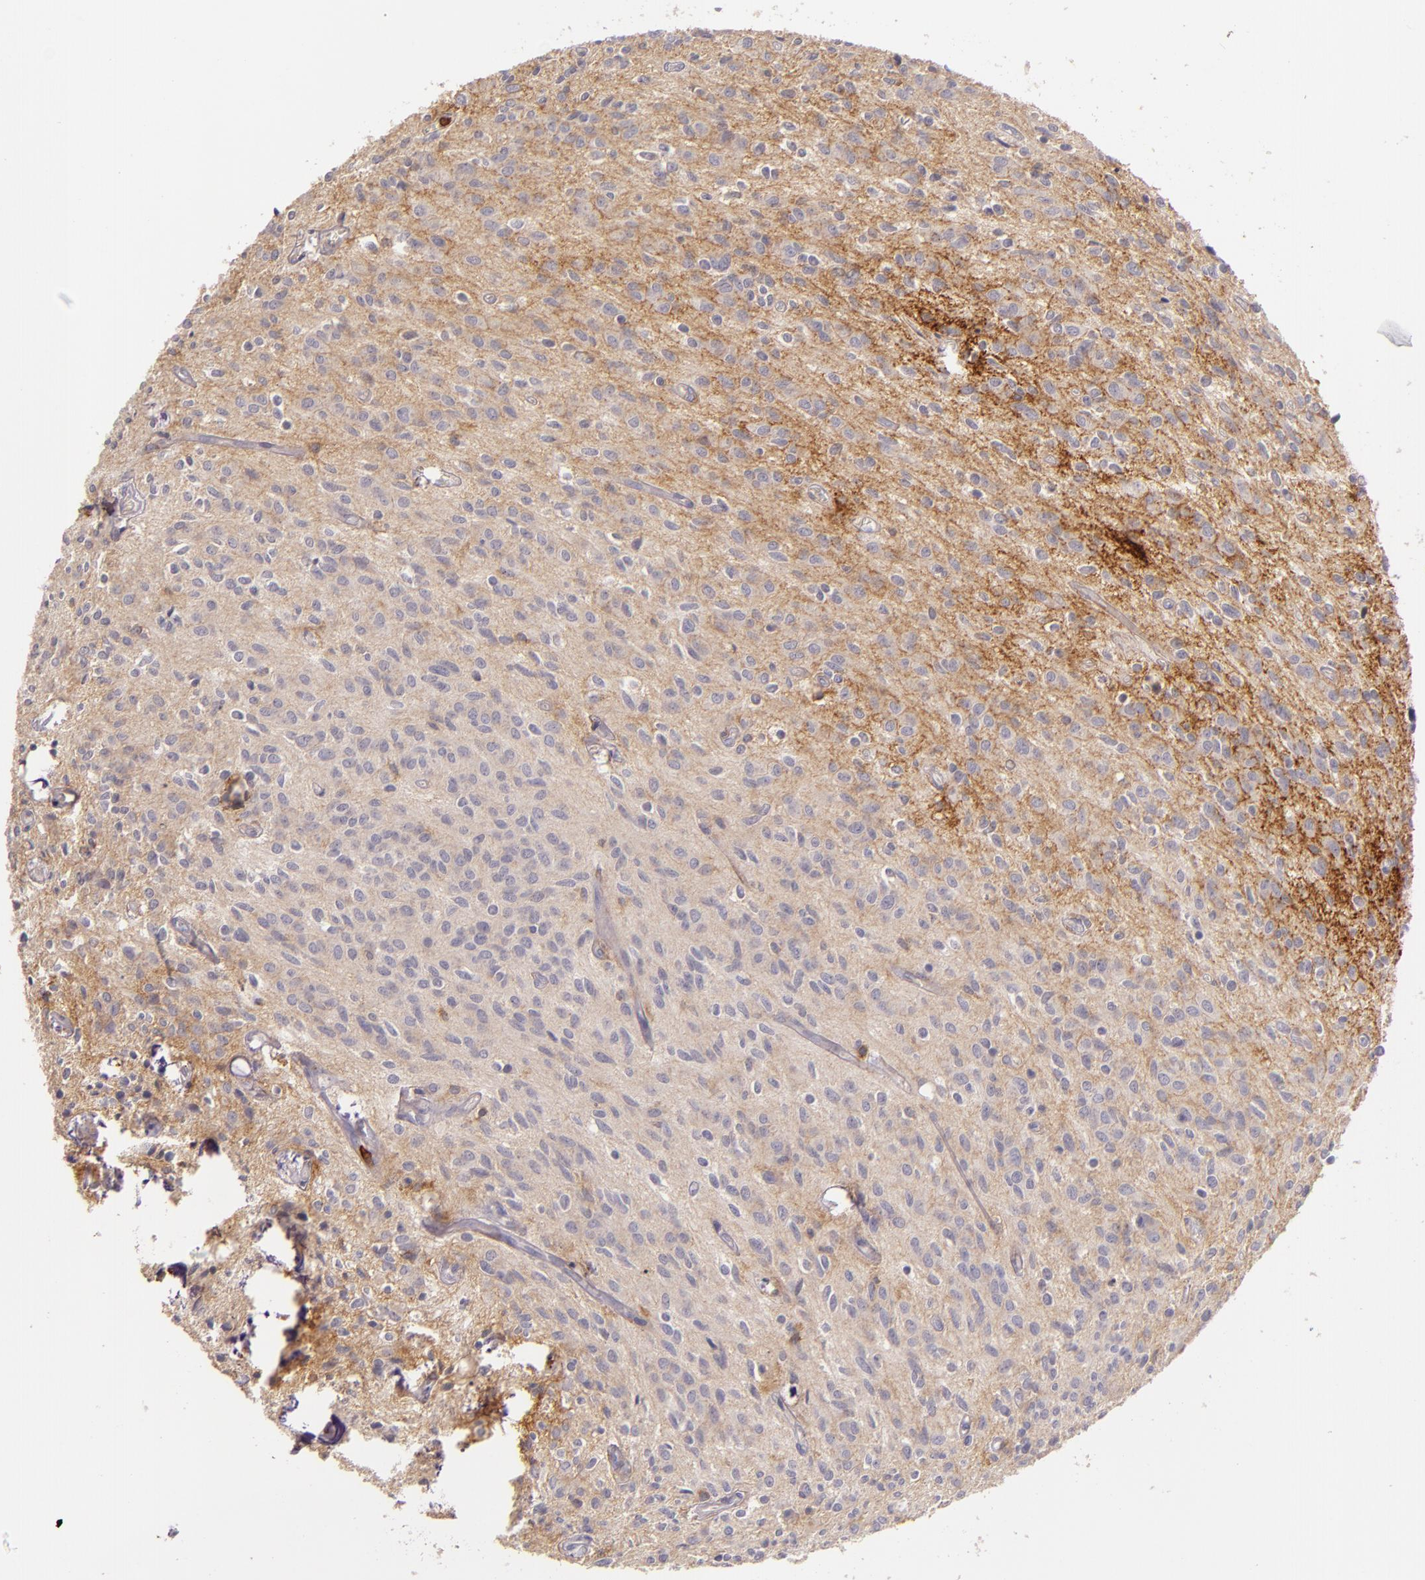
{"staining": {"intensity": "moderate", "quantity": "25%-75%", "location": "cytoplasmic/membranous"}, "tissue": "glioma", "cell_type": "Tumor cells", "image_type": "cancer", "snomed": [{"axis": "morphology", "description": "Glioma, malignant, Low grade"}, {"axis": "topography", "description": "Brain"}], "caption": "This is an image of IHC staining of glioma, which shows moderate expression in the cytoplasmic/membranous of tumor cells.", "gene": "C5AR1", "patient": {"sex": "female", "age": 15}}